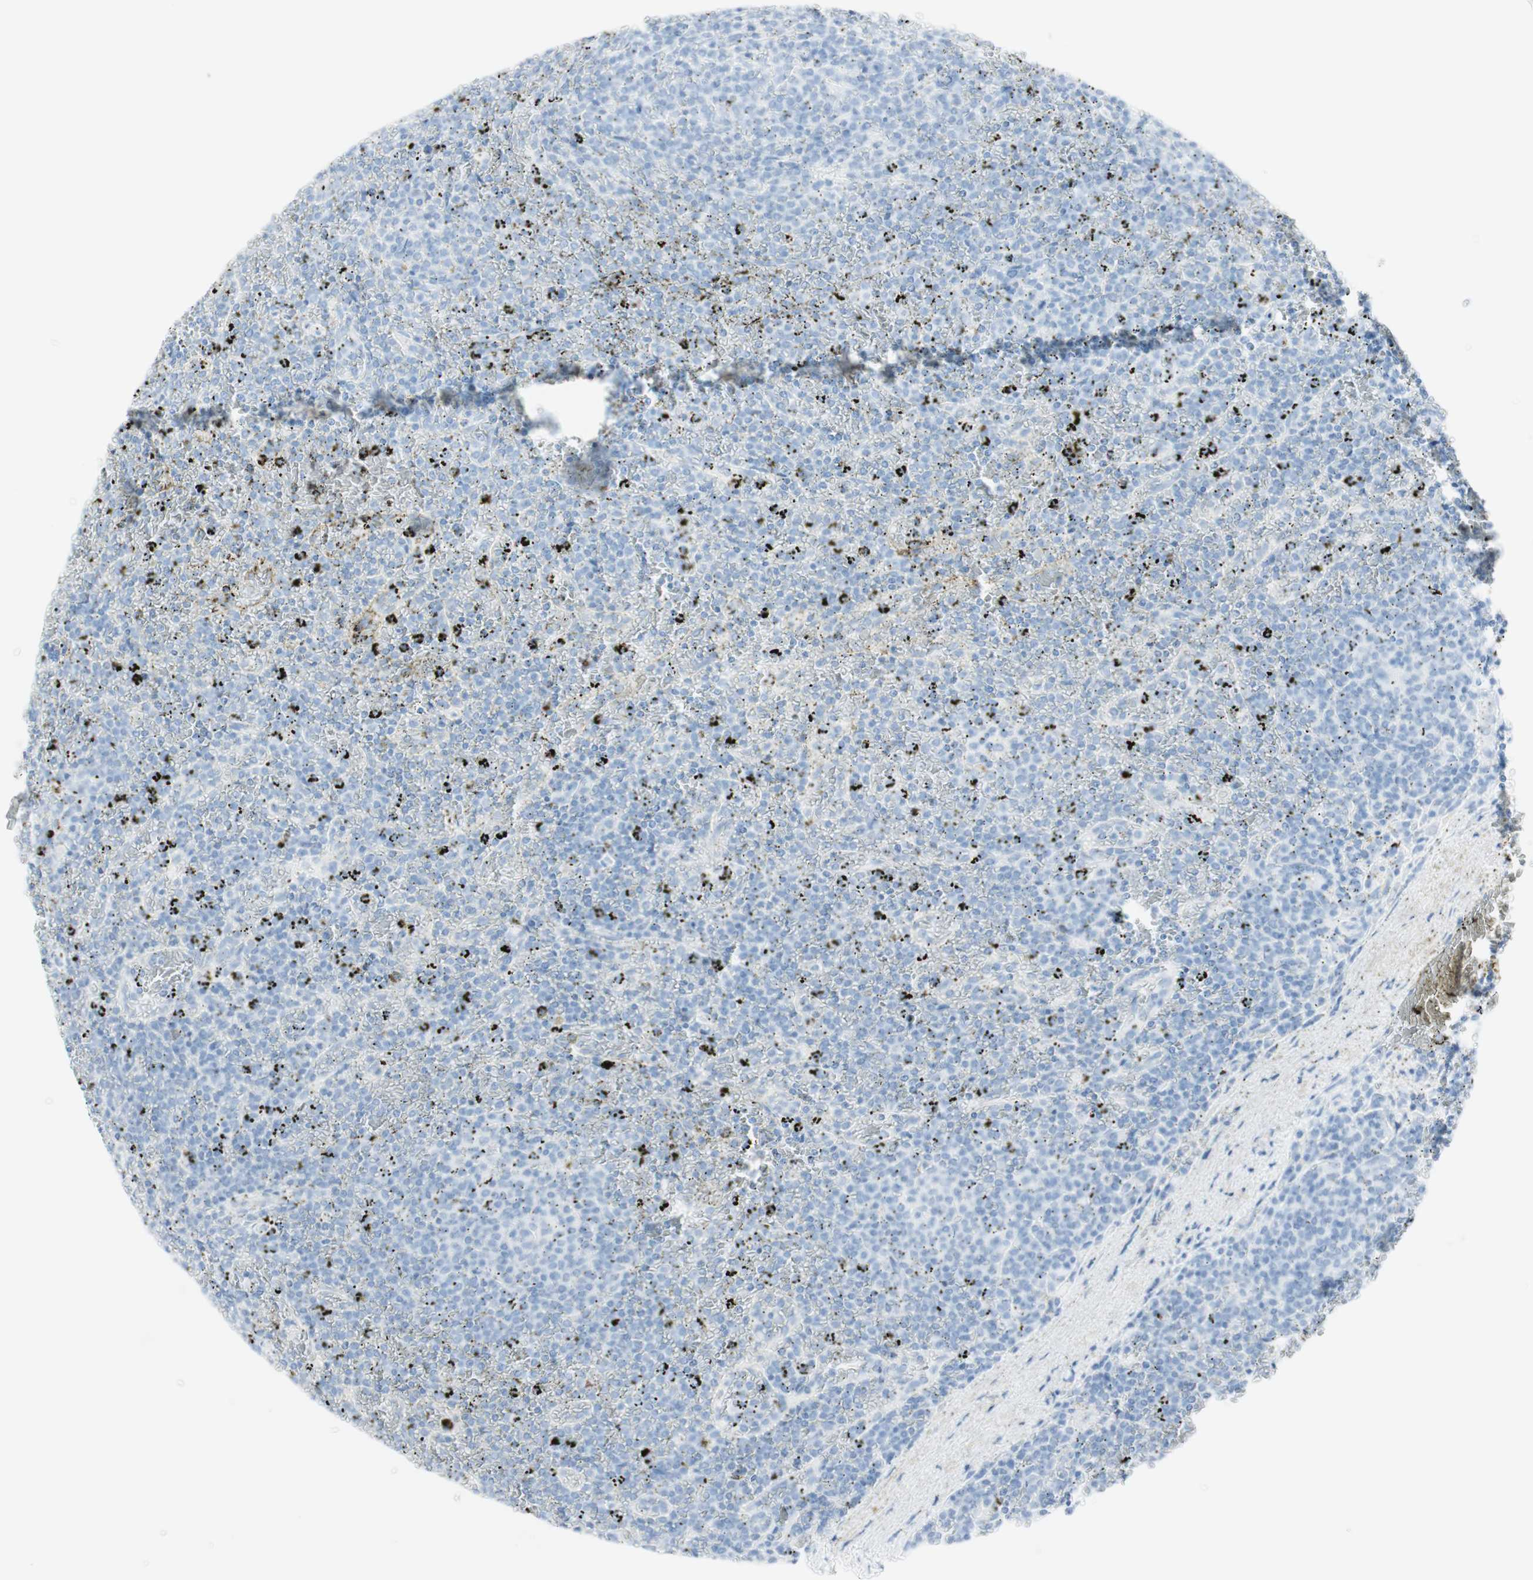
{"staining": {"intensity": "negative", "quantity": "none", "location": "none"}, "tissue": "lymphoma", "cell_type": "Tumor cells", "image_type": "cancer", "snomed": [{"axis": "morphology", "description": "Malignant lymphoma, non-Hodgkin's type, Low grade"}, {"axis": "topography", "description": "Spleen"}], "caption": "Protein analysis of malignant lymphoma, non-Hodgkin's type (low-grade) displays no significant positivity in tumor cells.", "gene": "TPO", "patient": {"sex": "female", "age": 77}}